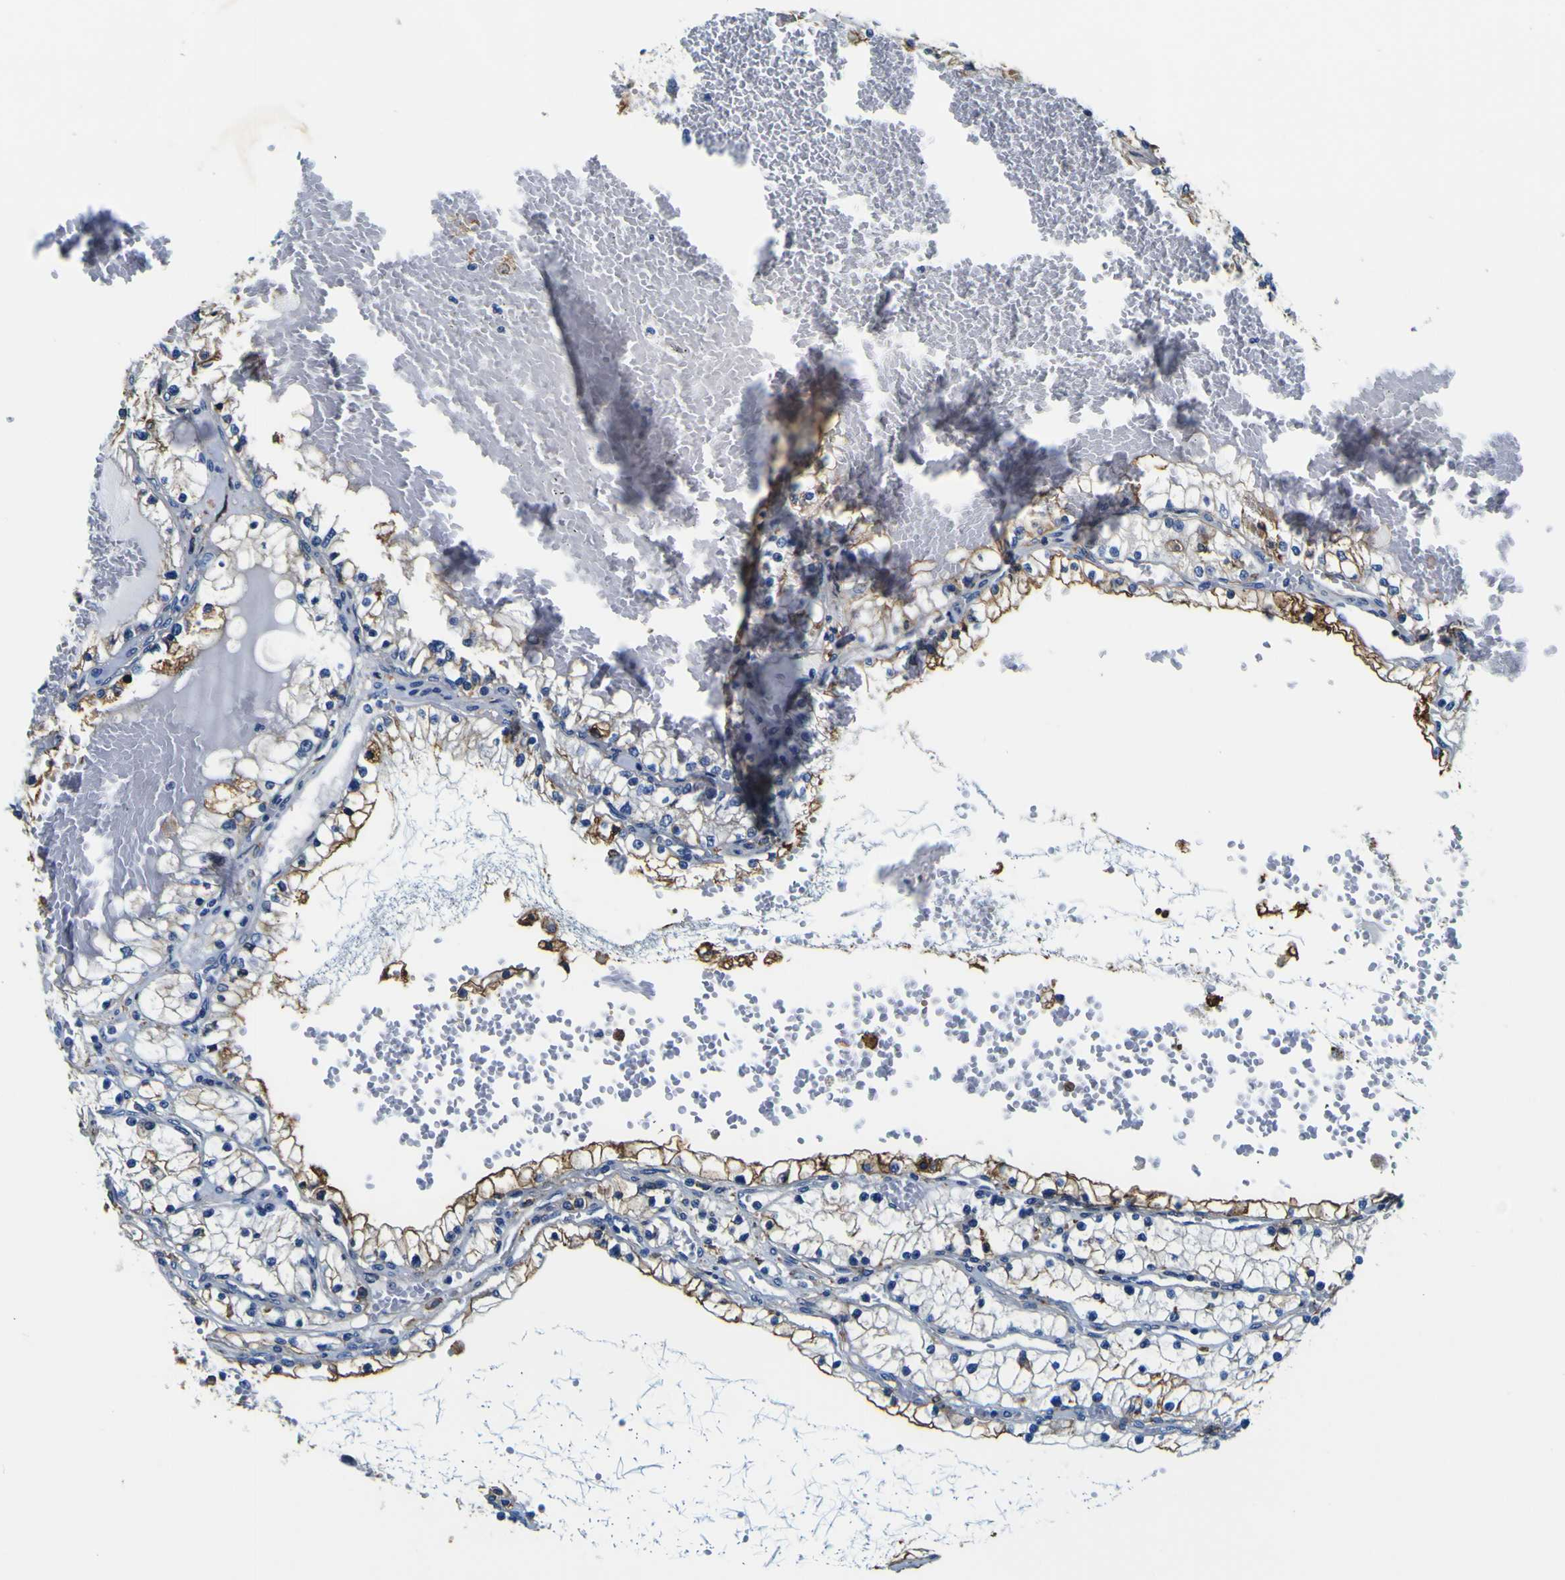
{"staining": {"intensity": "moderate", "quantity": "25%-75%", "location": "cytoplasmic/membranous"}, "tissue": "renal cancer", "cell_type": "Tumor cells", "image_type": "cancer", "snomed": [{"axis": "morphology", "description": "Adenocarcinoma, NOS"}, {"axis": "topography", "description": "Kidney"}], "caption": "A high-resolution micrograph shows immunohistochemistry staining of adenocarcinoma (renal), which demonstrates moderate cytoplasmic/membranous expression in approximately 25%-75% of tumor cells.", "gene": "PXDN", "patient": {"sex": "male", "age": 68}}